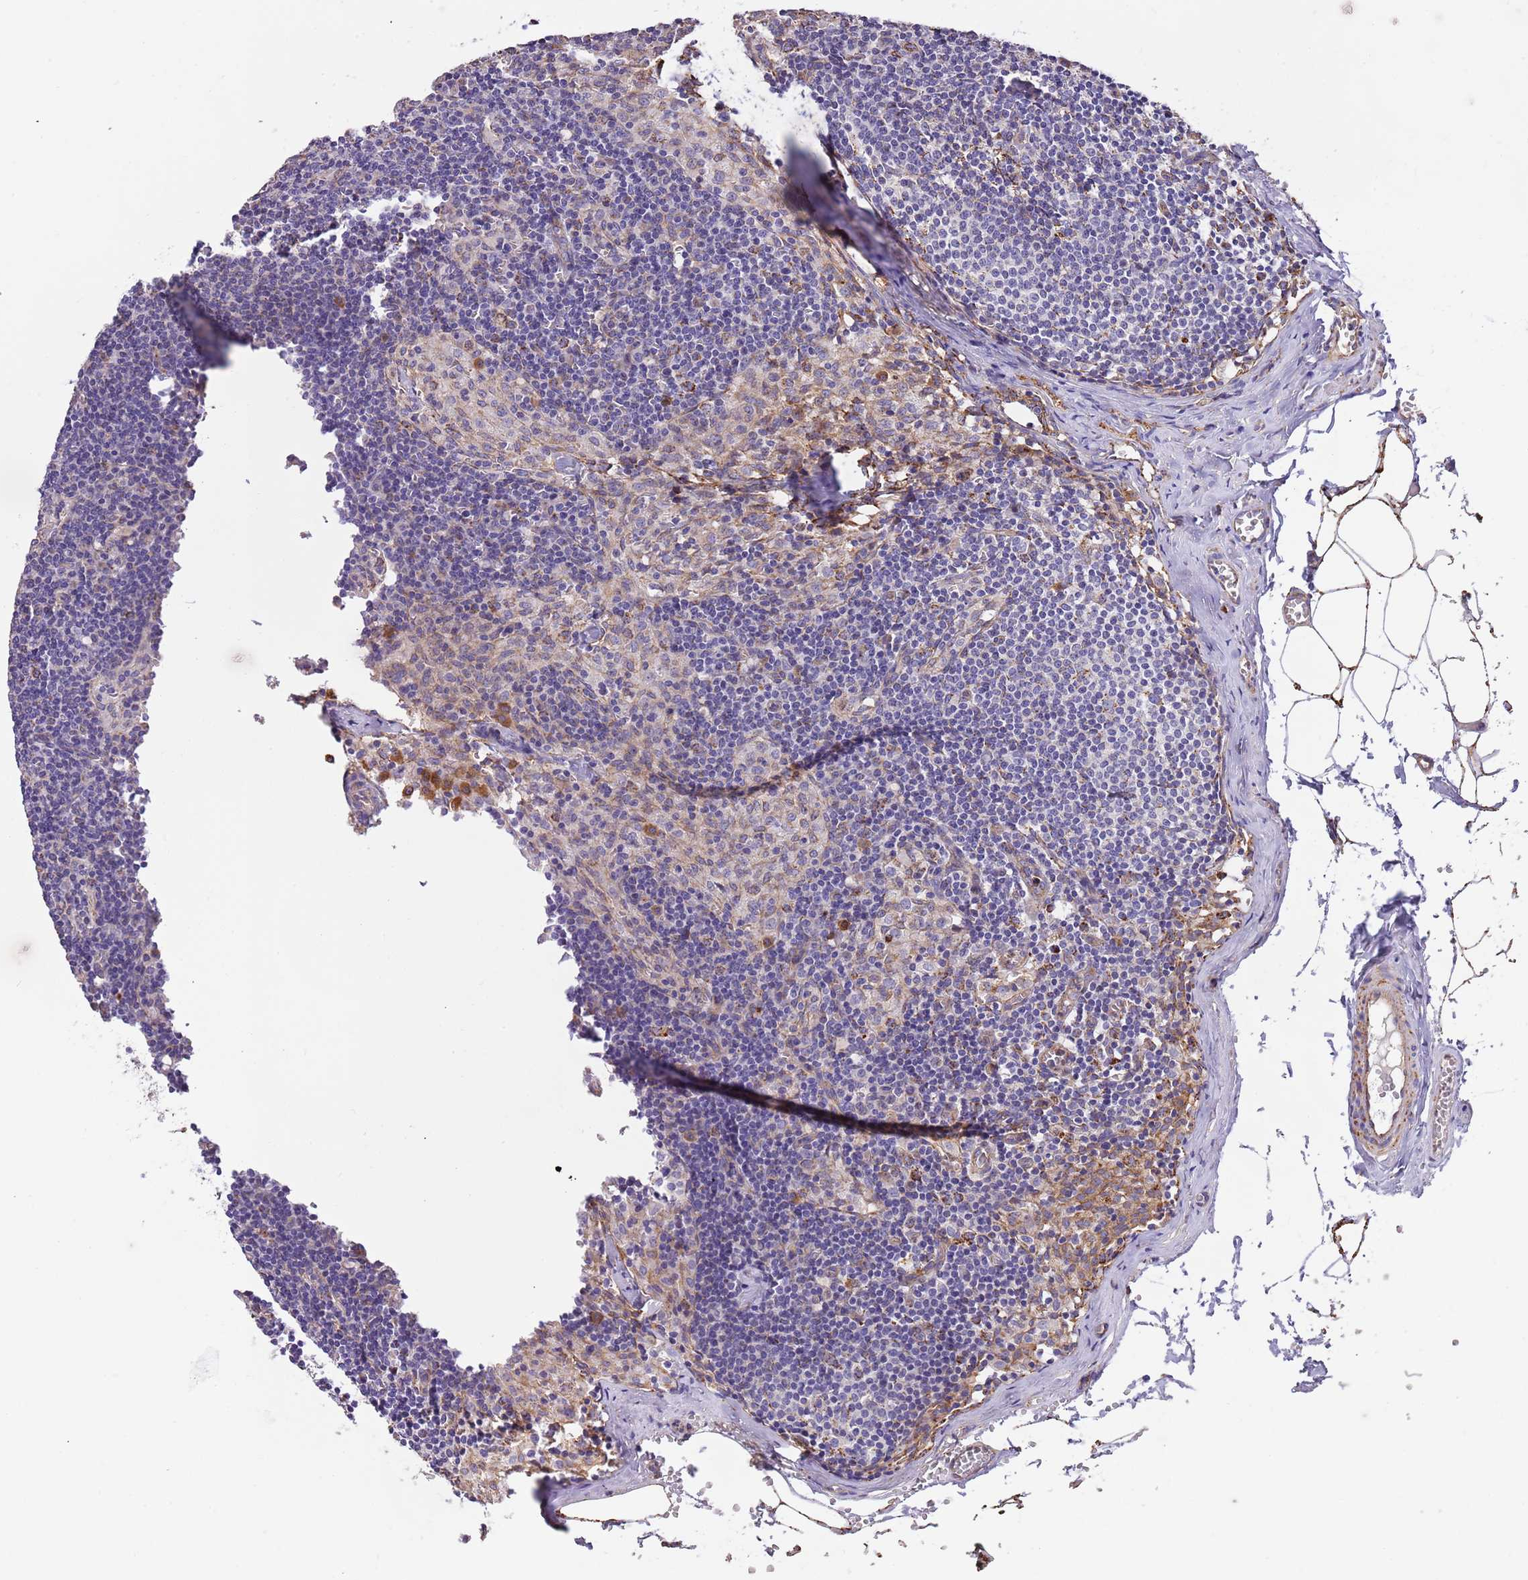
{"staining": {"intensity": "moderate", "quantity": ">75%", "location": "cytoplasmic/membranous"}, "tissue": "lymph node", "cell_type": "Germinal center cells", "image_type": "normal", "snomed": [{"axis": "morphology", "description": "Normal tissue, NOS"}, {"axis": "topography", "description": "Lymph node"}], "caption": "Moderate cytoplasmic/membranous staining for a protein is present in about >75% of germinal center cells of unremarkable lymph node using IHC.", "gene": "DOCK6", "patient": {"sex": "female", "age": 42}}